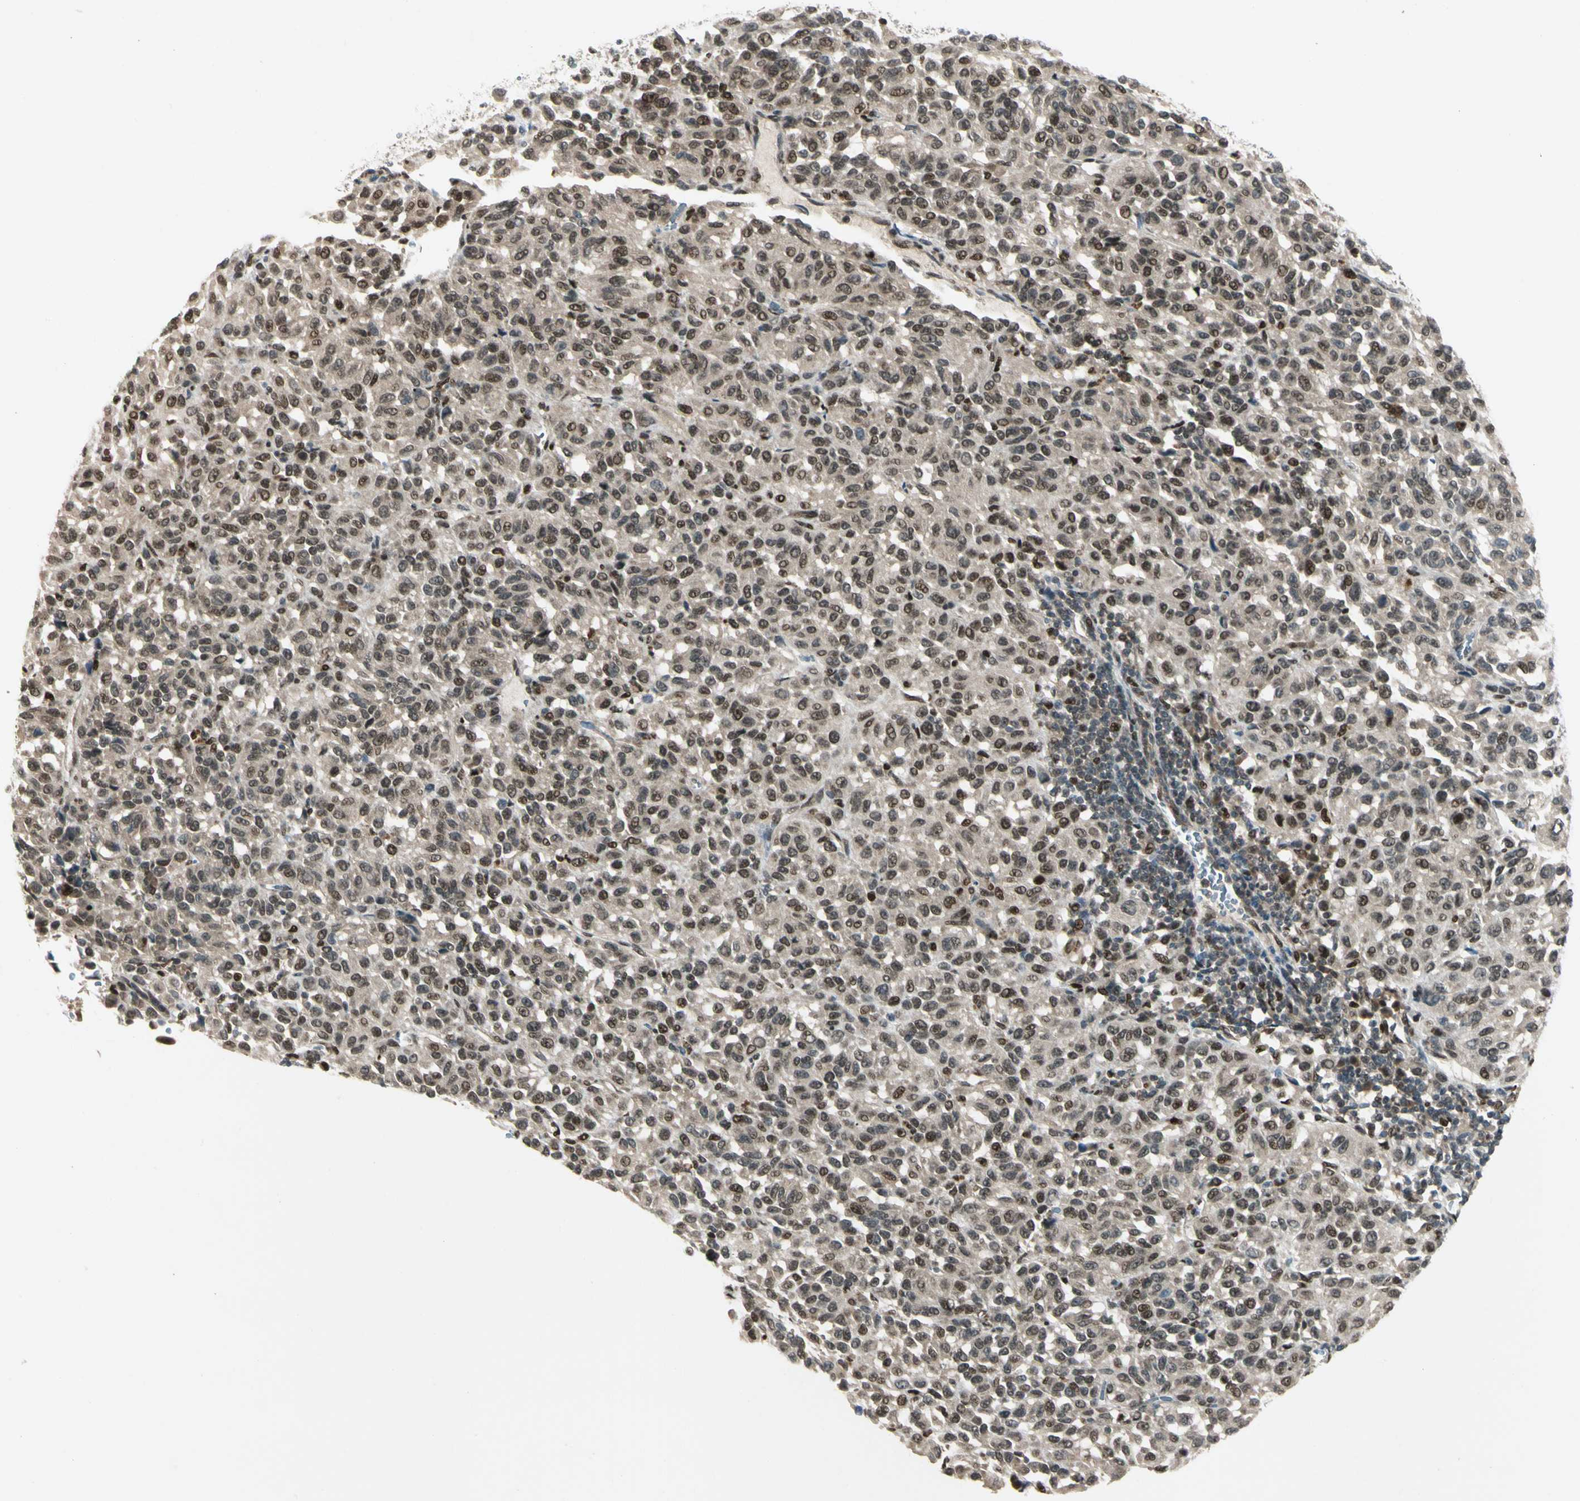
{"staining": {"intensity": "strong", "quantity": ">75%", "location": "cytoplasmic/membranous,nuclear"}, "tissue": "melanoma", "cell_type": "Tumor cells", "image_type": "cancer", "snomed": [{"axis": "morphology", "description": "Malignant melanoma, Metastatic site"}, {"axis": "topography", "description": "Lung"}], "caption": "Immunohistochemistry (IHC) (DAB (3,3'-diaminobenzidine)) staining of human melanoma exhibits strong cytoplasmic/membranous and nuclear protein expression in about >75% of tumor cells.", "gene": "GTF3A", "patient": {"sex": "male", "age": 64}}